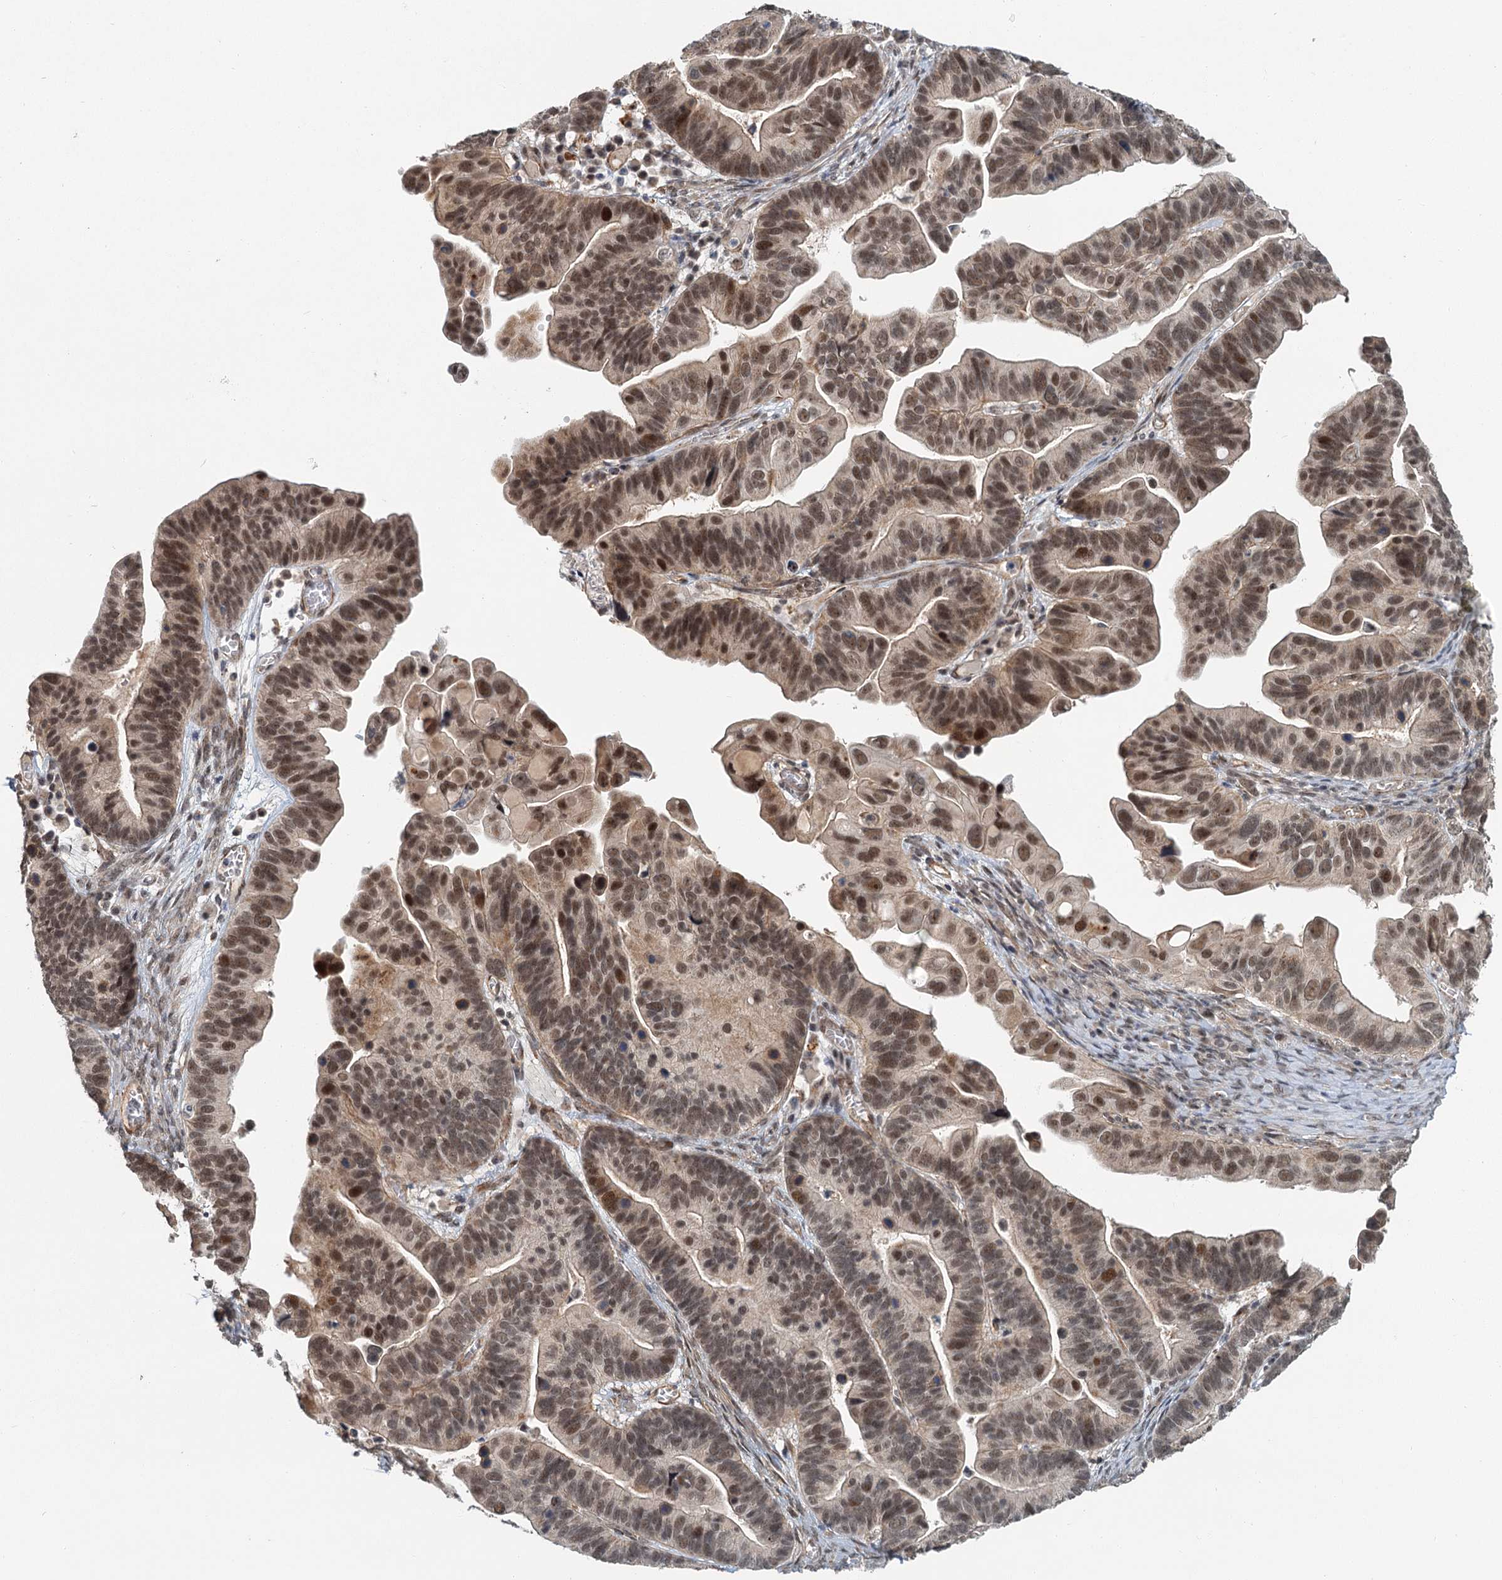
{"staining": {"intensity": "moderate", "quantity": ">75%", "location": "nuclear"}, "tissue": "ovarian cancer", "cell_type": "Tumor cells", "image_type": "cancer", "snomed": [{"axis": "morphology", "description": "Cystadenocarcinoma, serous, NOS"}, {"axis": "topography", "description": "Ovary"}], "caption": "Protein staining of ovarian serous cystadenocarcinoma tissue displays moderate nuclear expression in about >75% of tumor cells.", "gene": "TAS2R42", "patient": {"sex": "female", "age": 56}}